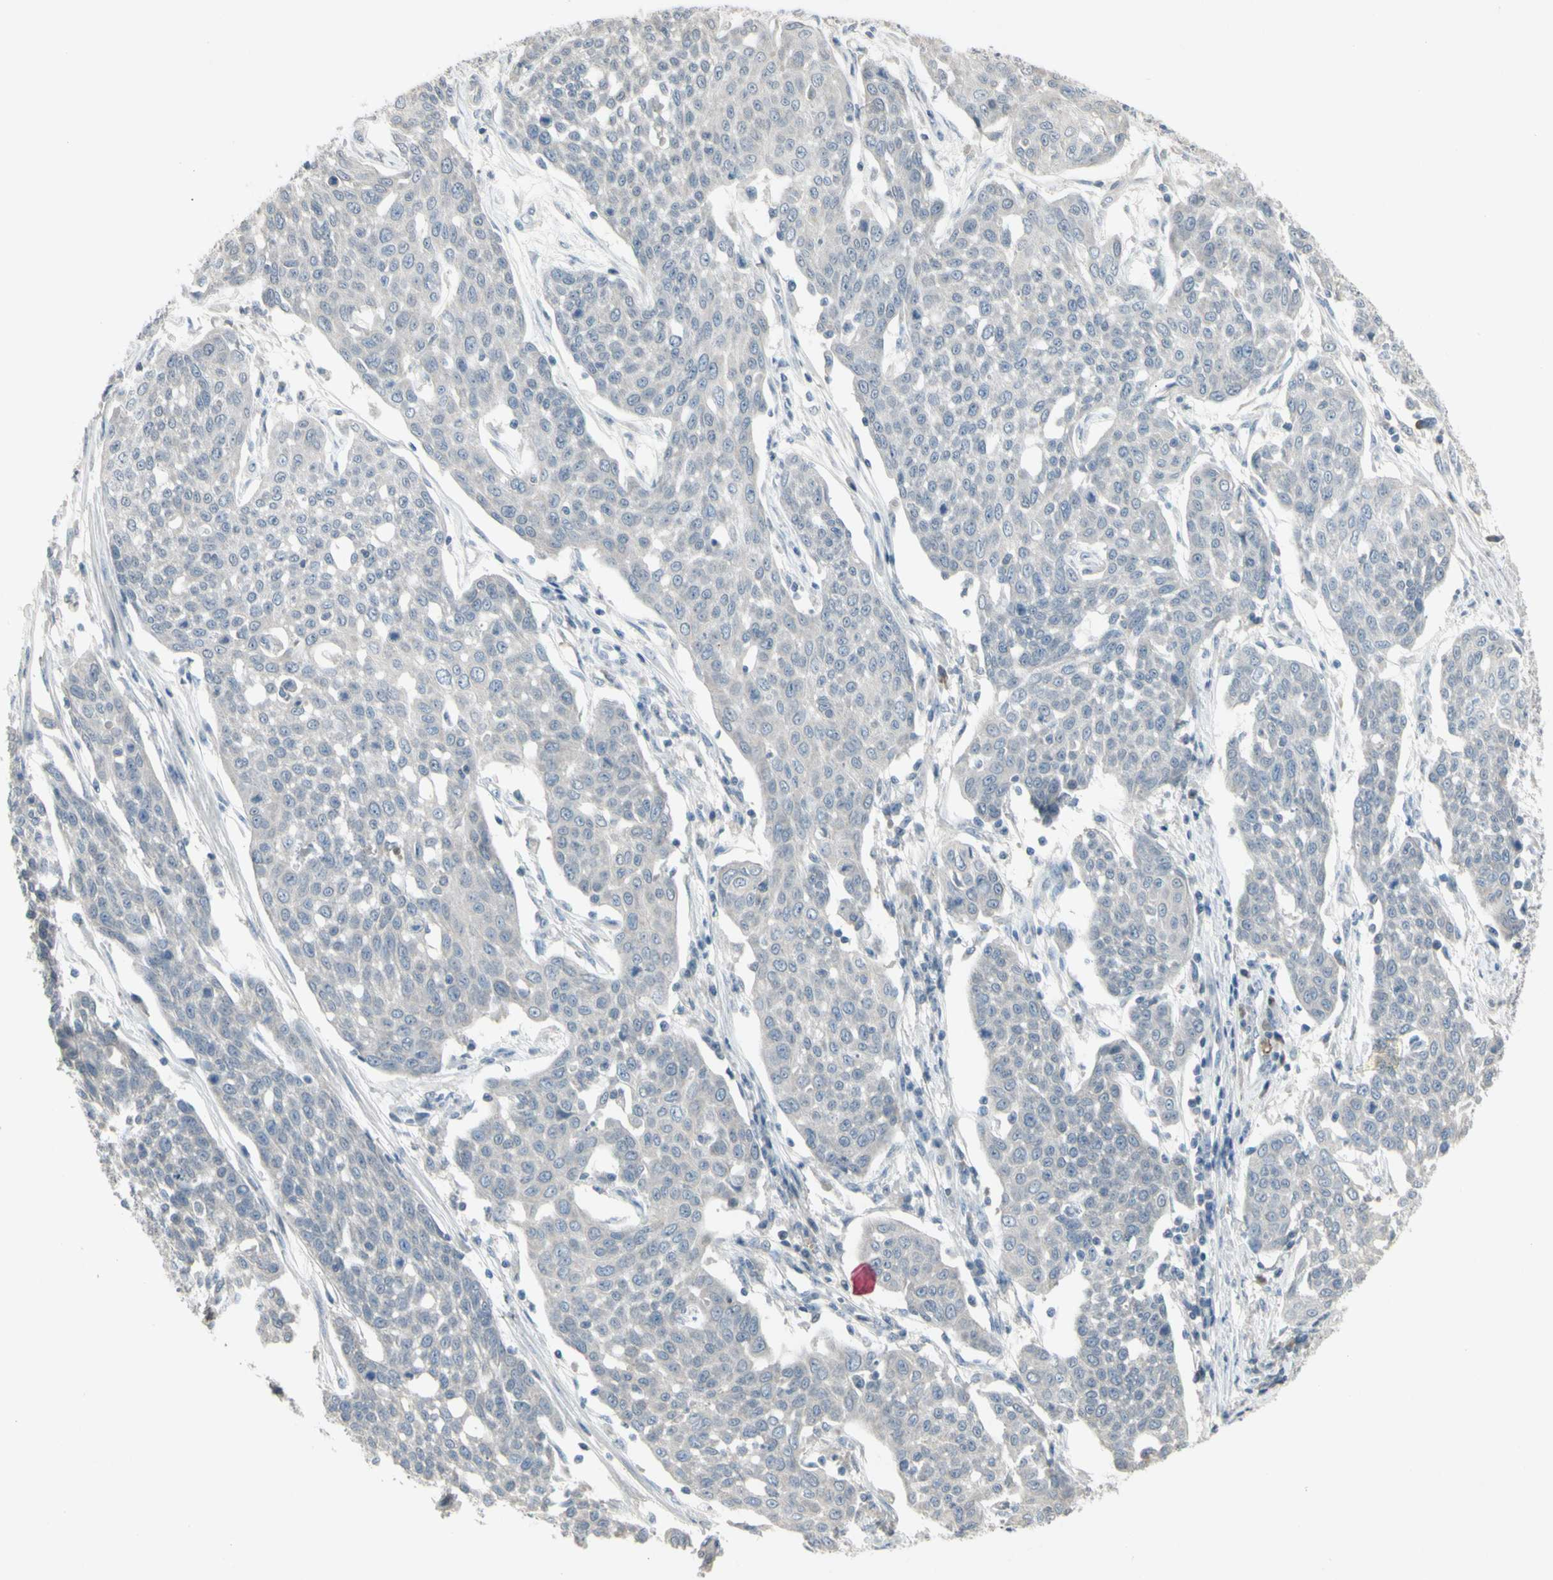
{"staining": {"intensity": "negative", "quantity": "none", "location": "none"}, "tissue": "cervical cancer", "cell_type": "Tumor cells", "image_type": "cancer", "snomed": [{"axis": "morphology", "description": "Squamous cell carcinoma, NOS"}, {"axis": "topography", "description": "Cervix"}], "caption": "Immunohistochemistry image of neoplastic tissue: human cervical cancer (squamous cell carcinoma) stained with DAB displays no significant protein staining in tumor cells. The staining was performed using DAB to visualize the protein expression in brown, while the nuclei were stained in blue with hematoxylin (Magnification: 20x).", "gene": "PIAS4", "patient": {"sex": "female", "age": 34}}